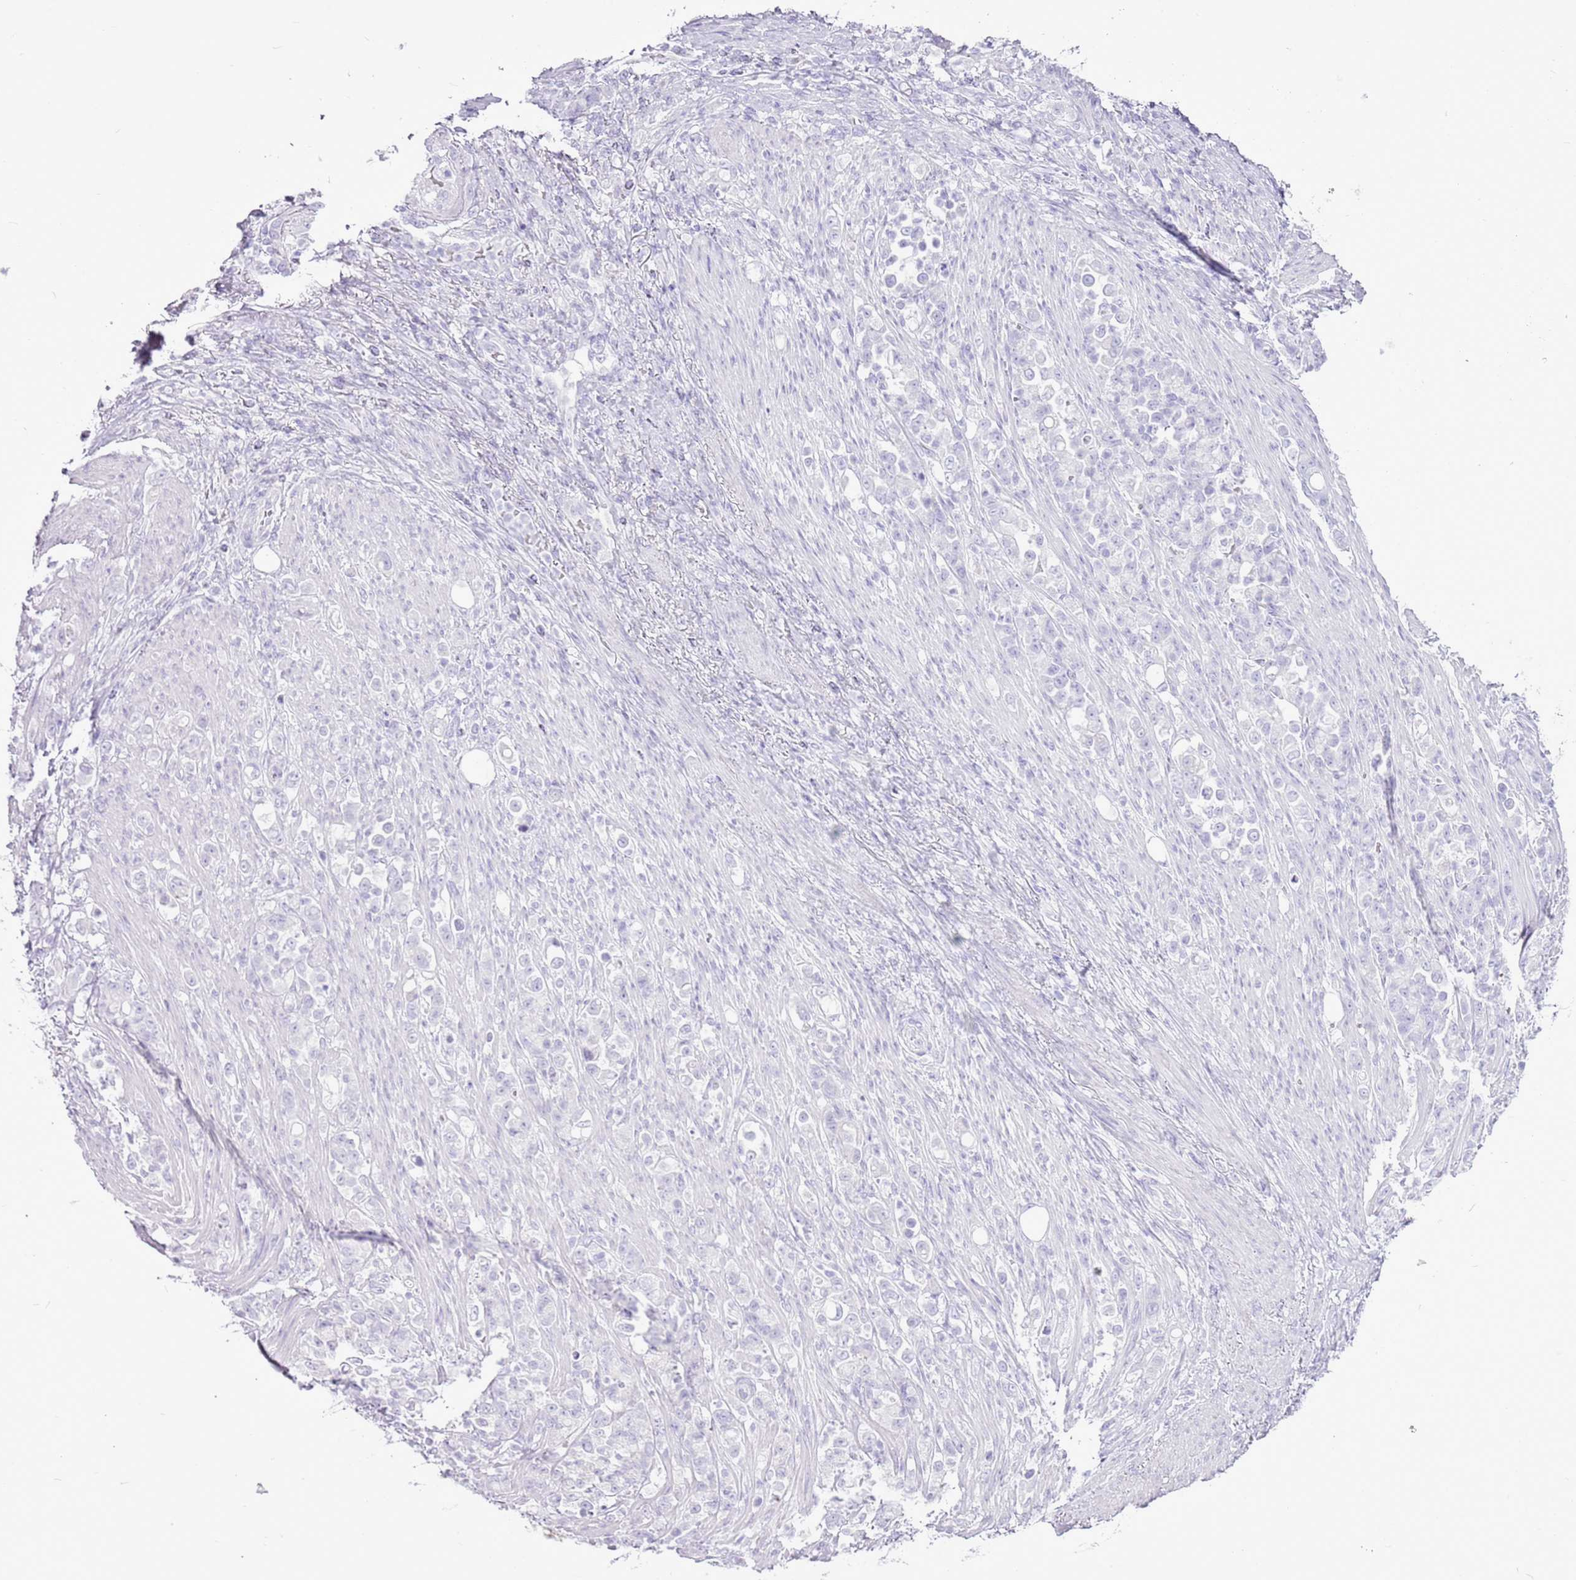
{"staining": {"intensity": "negative", "quantity": "none", "location": "none"}, "tissue": "stomach cancer", "cell_type": "Tumor cells", "image_type": "cancer", "snomed": [{"axis": "morphology", "description": "Normal tissue, NOS"}, {"axis": "morphology", "description": "Adenocarcinoma, NOS"}, {"axis": "topography", "description": "Stomach"}], "caption": "This is an immunohistochemistry photomicrograph of adenocarcinoma (stomach). There is no positivity in tumor cells.", "gene": "CNFN", "patient": {"sex": "female", "age": 79}}